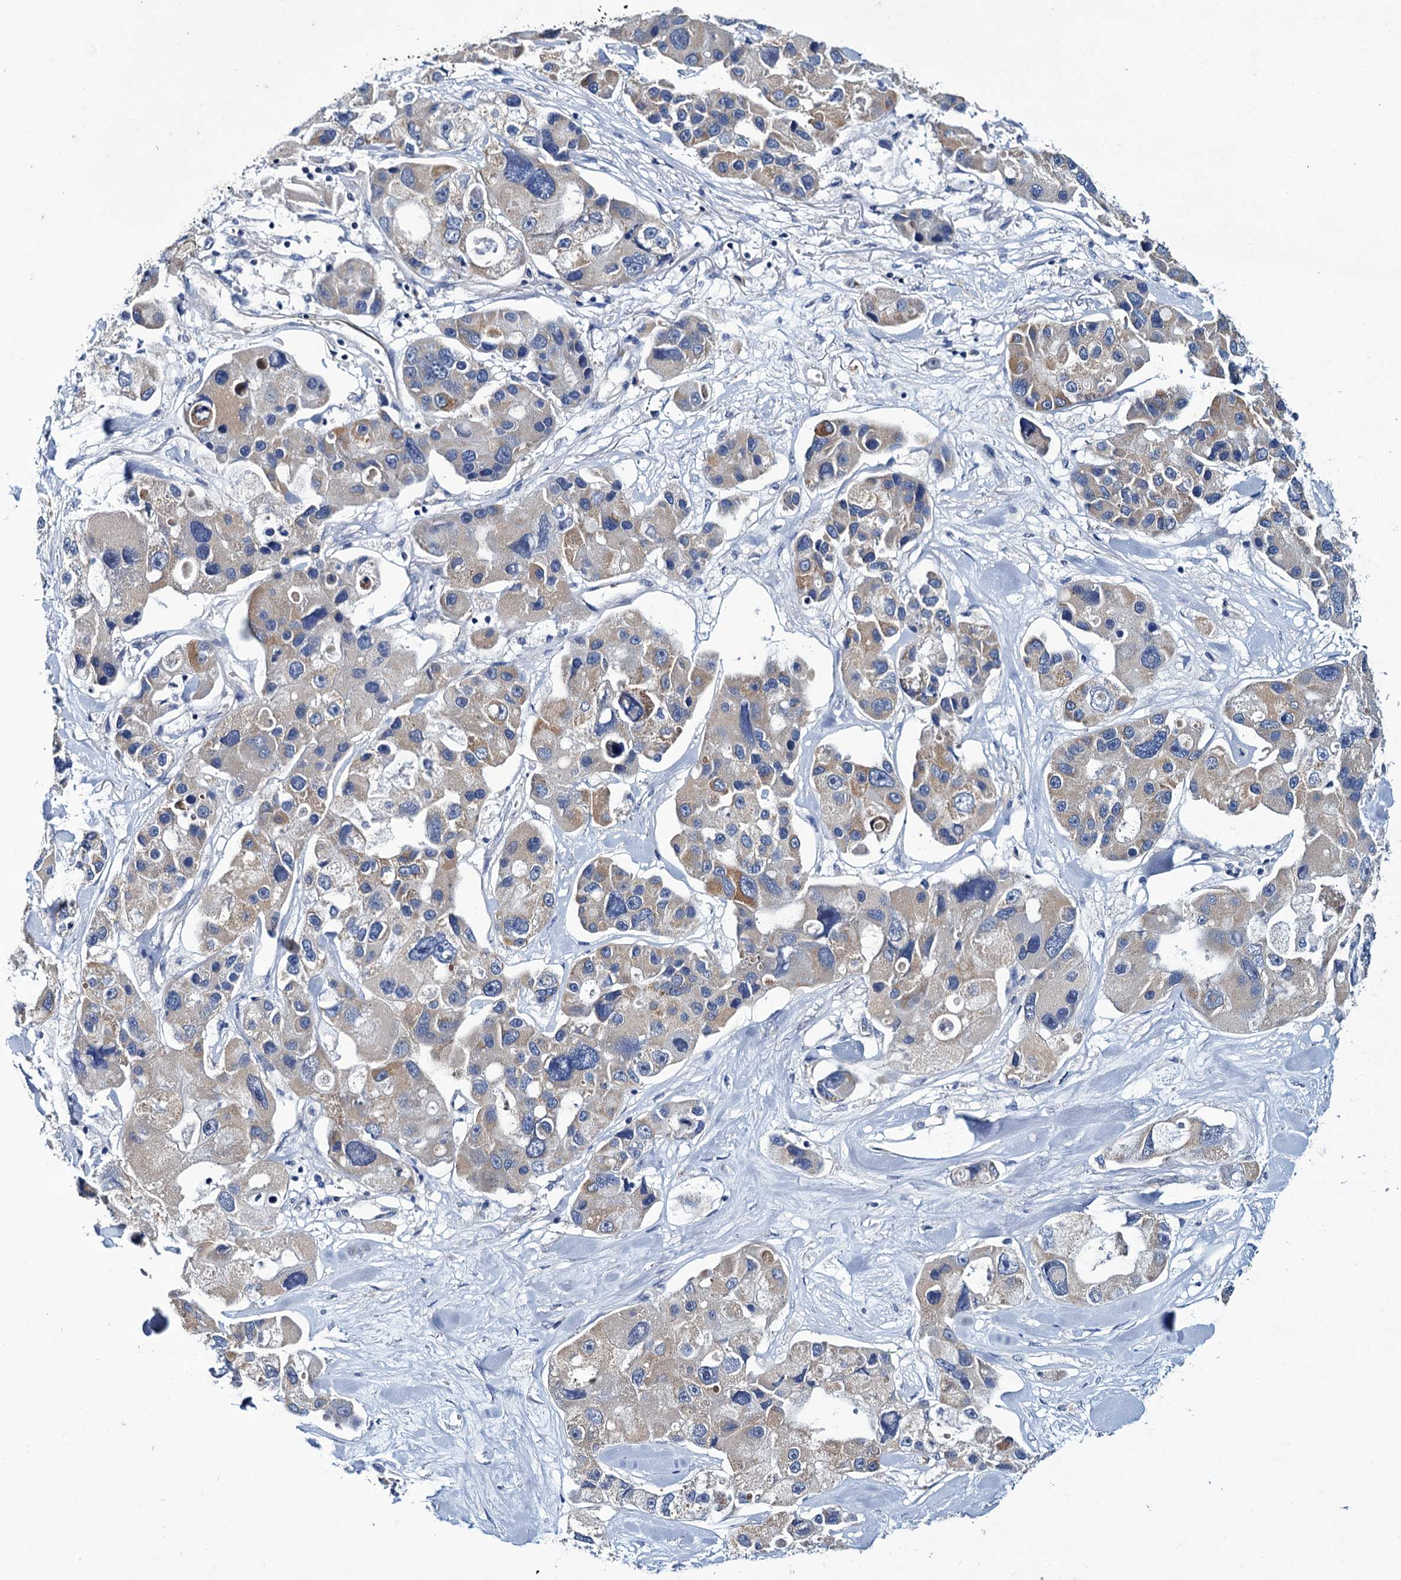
{"staining": {"intensity": "weak", "quantity": "25%-75%", "location": "cytoplasmic/membranous"}, "tissue": "lung cancer", "cell_type": "Tumor cells", "image_type": "cancer", "snomed": [{"axis": "morphology", "description": "Adenocarcinoma, NOS"}, {"axis": "topography", "description": "Lung"}], "caption": "A micrograph of lung cancer (adenocarcinoma) stained for a protein demonstrates weak cytoplasmic/membranous brown staining in tumor cells. (Stains: DAB in brown, nuclei in blue, Microscopy: brightfield microscopy at high magnification).", "gene": "CEP295", "patient": {"sex": "female", "age": 54}}